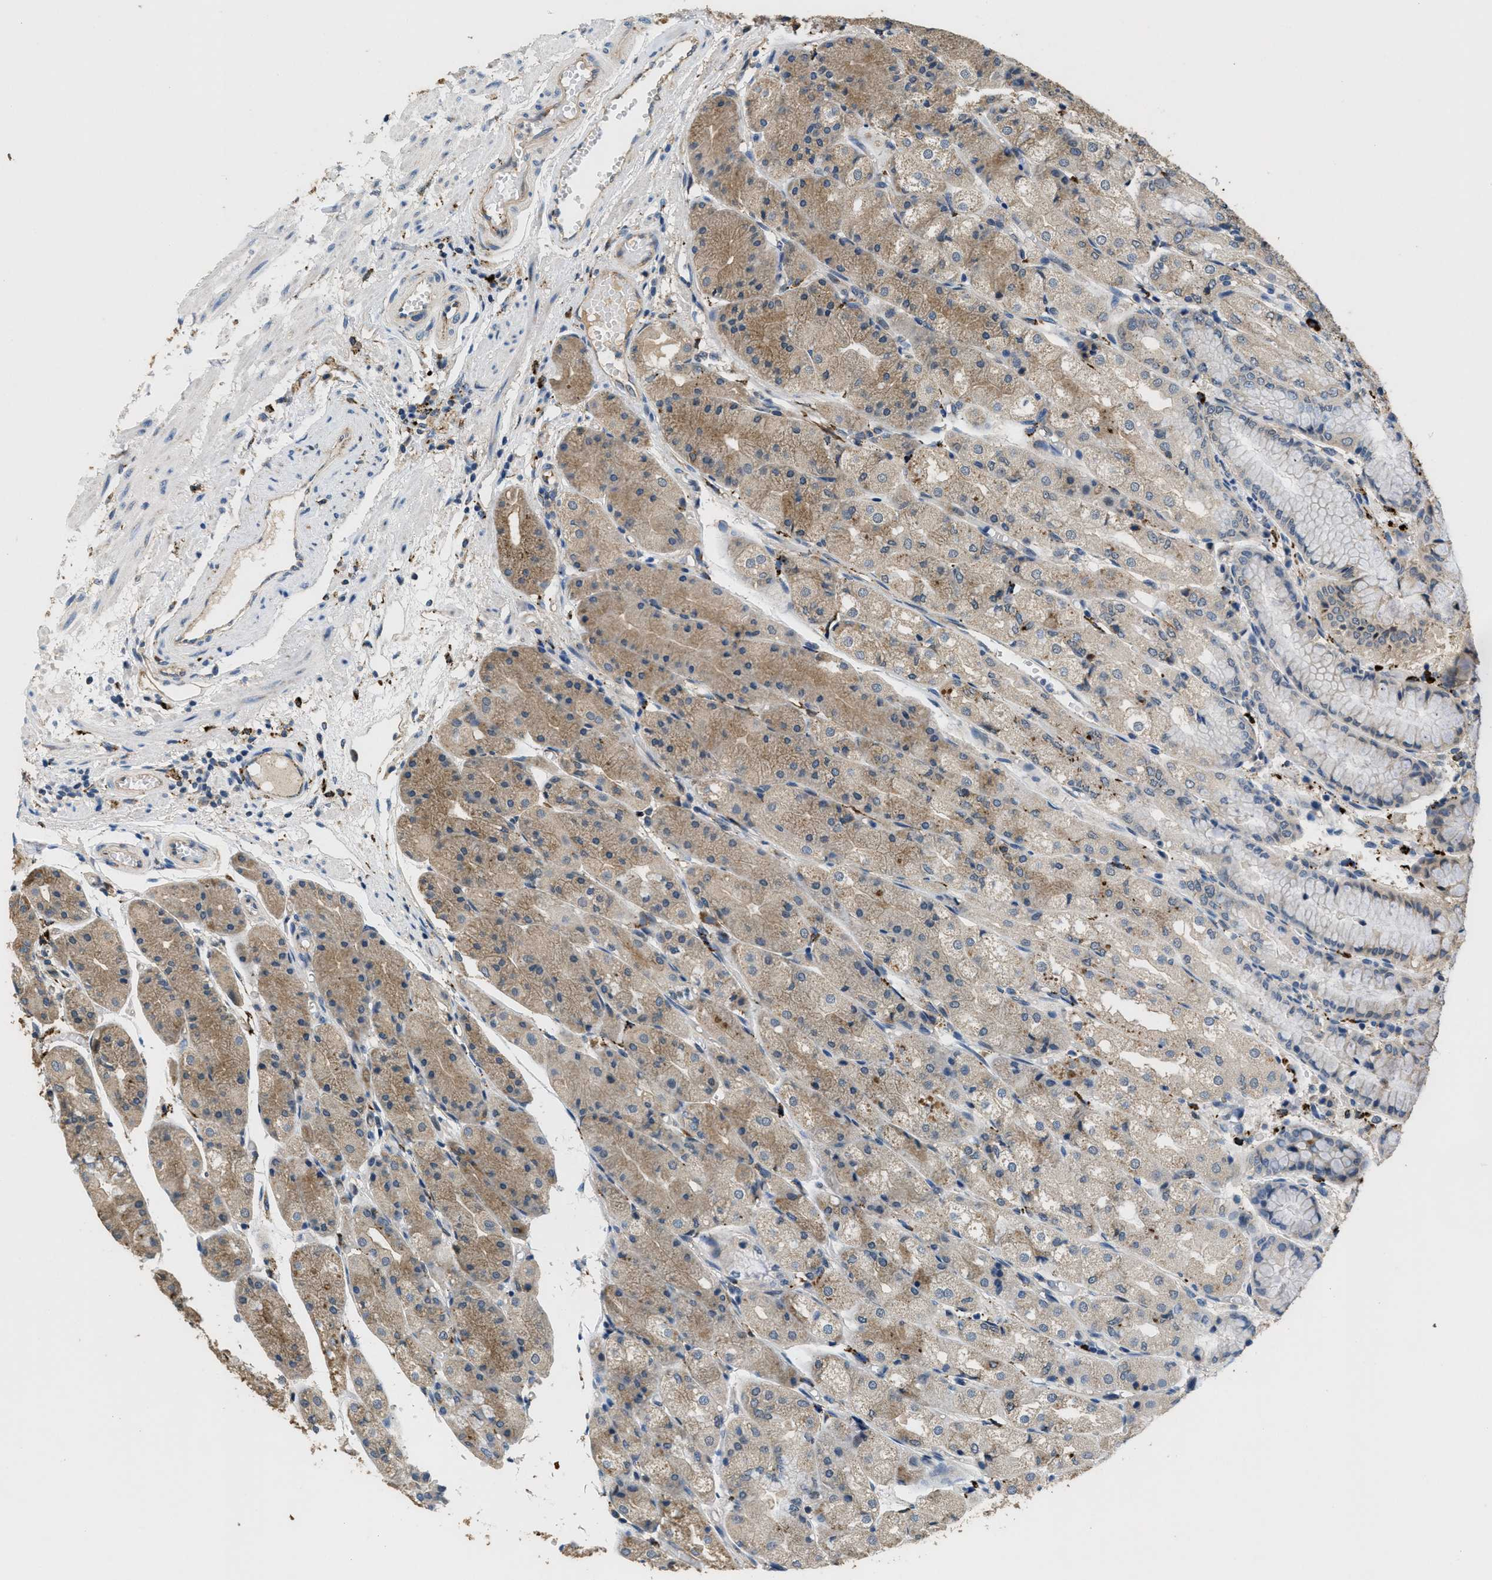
{"staining": {"intensity": "moderate", "quantity": ">75%", "location": "cytoplasmic/membranous"}, "tissue": "stomach", "cell_type": "Glandular cells", "image_type": "normal", "snomed": [{"axis": "morphology", "description": "Normal tissue, NOS"}, {"axis": "topography", "description": "Stomach, upper"}], "caption": "Human stomach stained with a brown dye reveals moderate cytoplasmic/membranous positive expression in approximately >75% of glandular cells.", "gene": "BMPR2", "patient": {"sex": "male", "age": 72}}